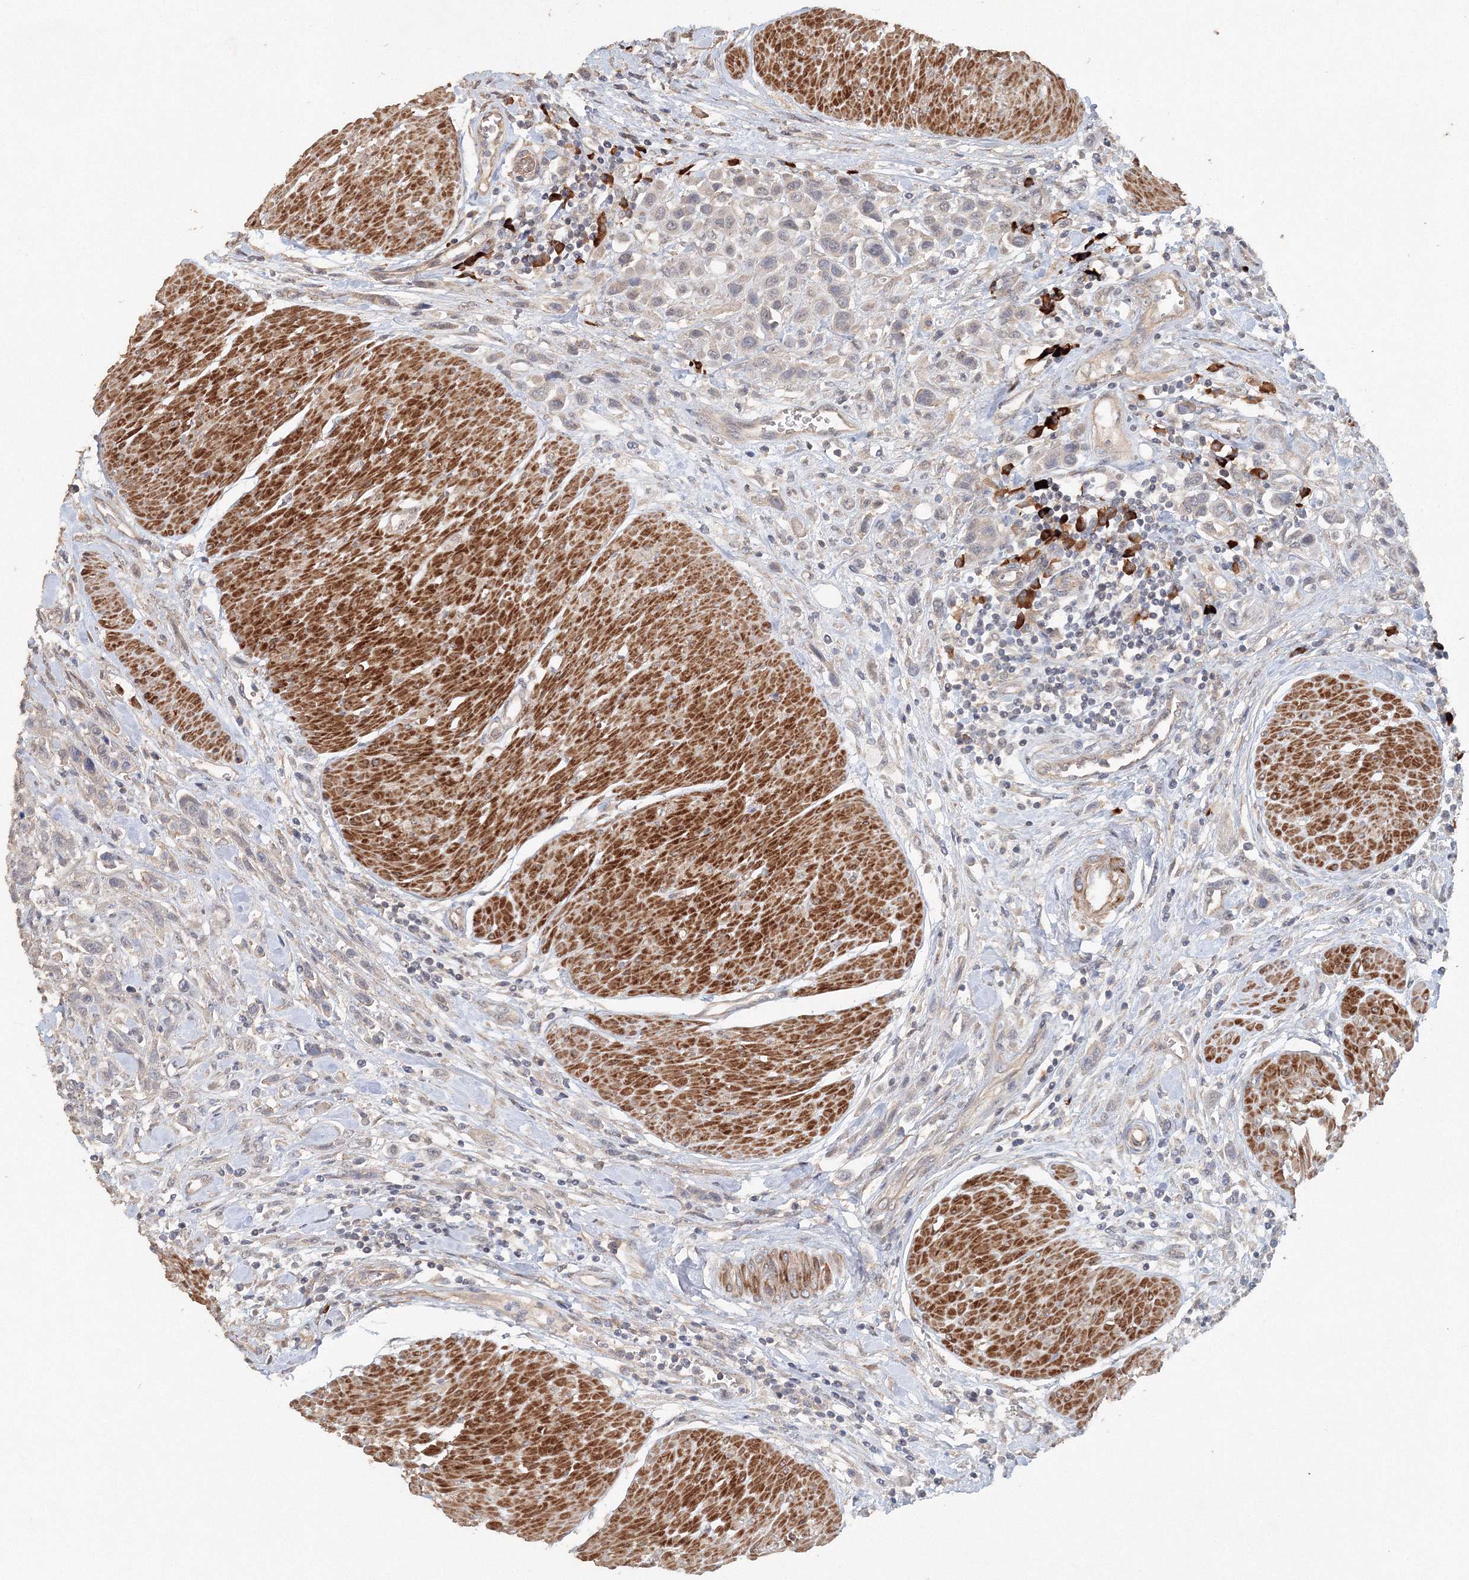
{"staining": {"intensity": "negative", "quantity": "none", "location": "none"}, "tissue": "urothelial cancer", "cell_type": "Tumor cells", "image_type": "cancer", "snomed": [{"axis": "morphology", "description": "Urothelial carcinoma, High grade"}, {"axis": "topography", "description": "Urinary bladder"}], "caption": "High power microscopy image of an IHC image of high-grade urothelial carcinoma, revealing no significant positivity in tumor cells.", "gene": "NALF2", "patient": {"sex": "male", "age": 50}}